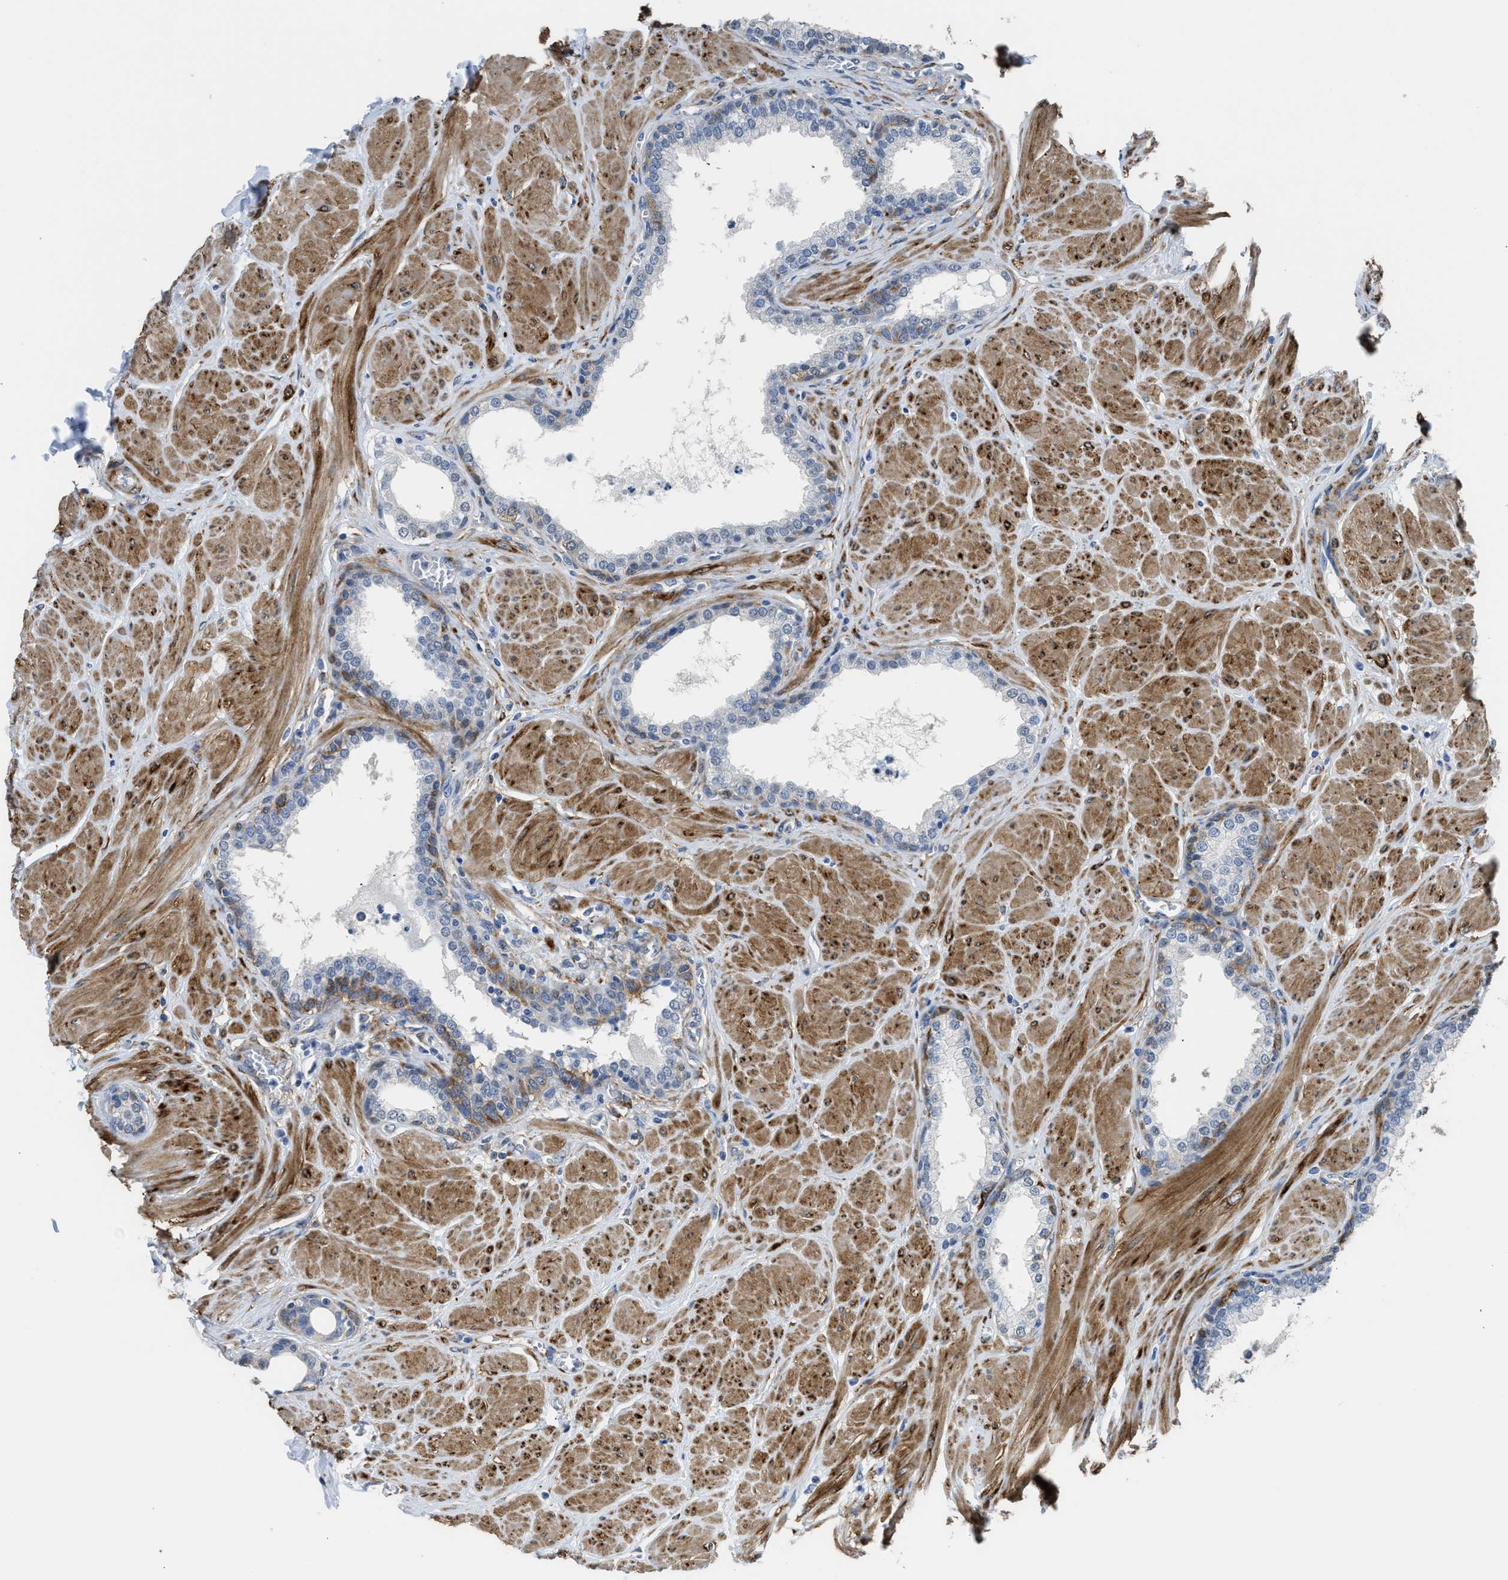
{"staining": {"intensity": "moderate", "quantity": "<25%", "location": "cytoplasmic/membranous"}, "tissue": "prostate", "cell_type": "Glandular cells", "image_type": "normal", "snomed": [{"axis": "morphology", "description": "Normal tissue, NOS"}, {"axis": "topography", "description": "Prostate"}], "caption": "DAB immunohistochemical staining of benign prostate shows moderate cytoplasmic/membranous protein staining in about <25% of glandular cells. The staining is performed using DAB brown chromogen to label protein expression. The nuclei are counter-stained blue using hematoxylin.", "gene": "ZSWIM5", "patient": {"sex": "male", "age": 51}}